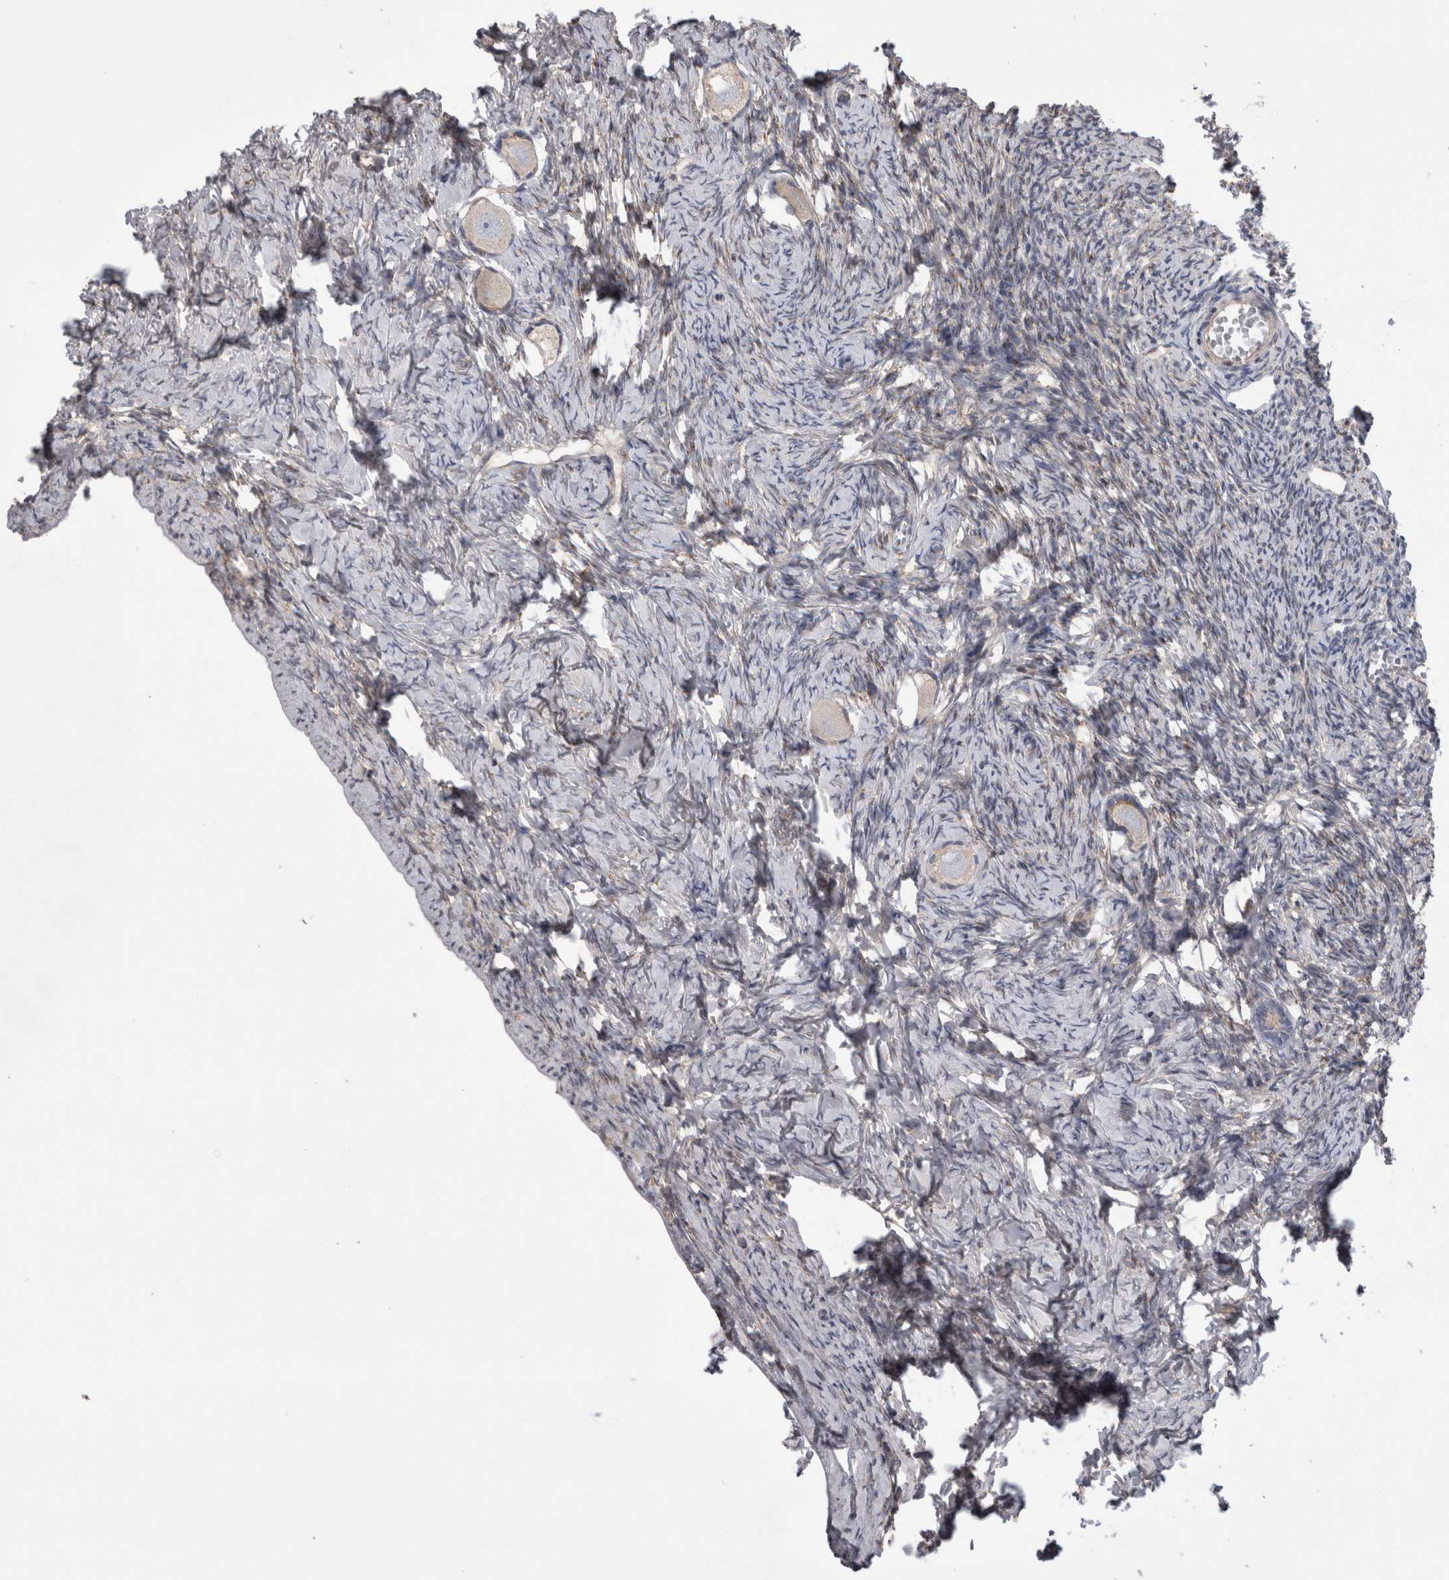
{"staining": {"intensity": "negative", "quantity": "none", "location": "none"}, "tissue": "ovary", "cell_type": "Follicle cells", "image_type": "normal", "snomed": [{"axis": "morphology", "description": "Normal tissue, NOS"}, {"axis": "topography", "description": "Ovary"}], "caption": "Immunohistochemistry image of unremarkable ovary: human ovary stained with DAB displays no significant protein staining in follicle cells. Brightfield microscopy of immunohistochemistry stained with DAB (brown) and hematoxylin (blue), captured at high magnification.", "gene": "ATXN3L", "patient": {"sex": "female", "age": 27}}